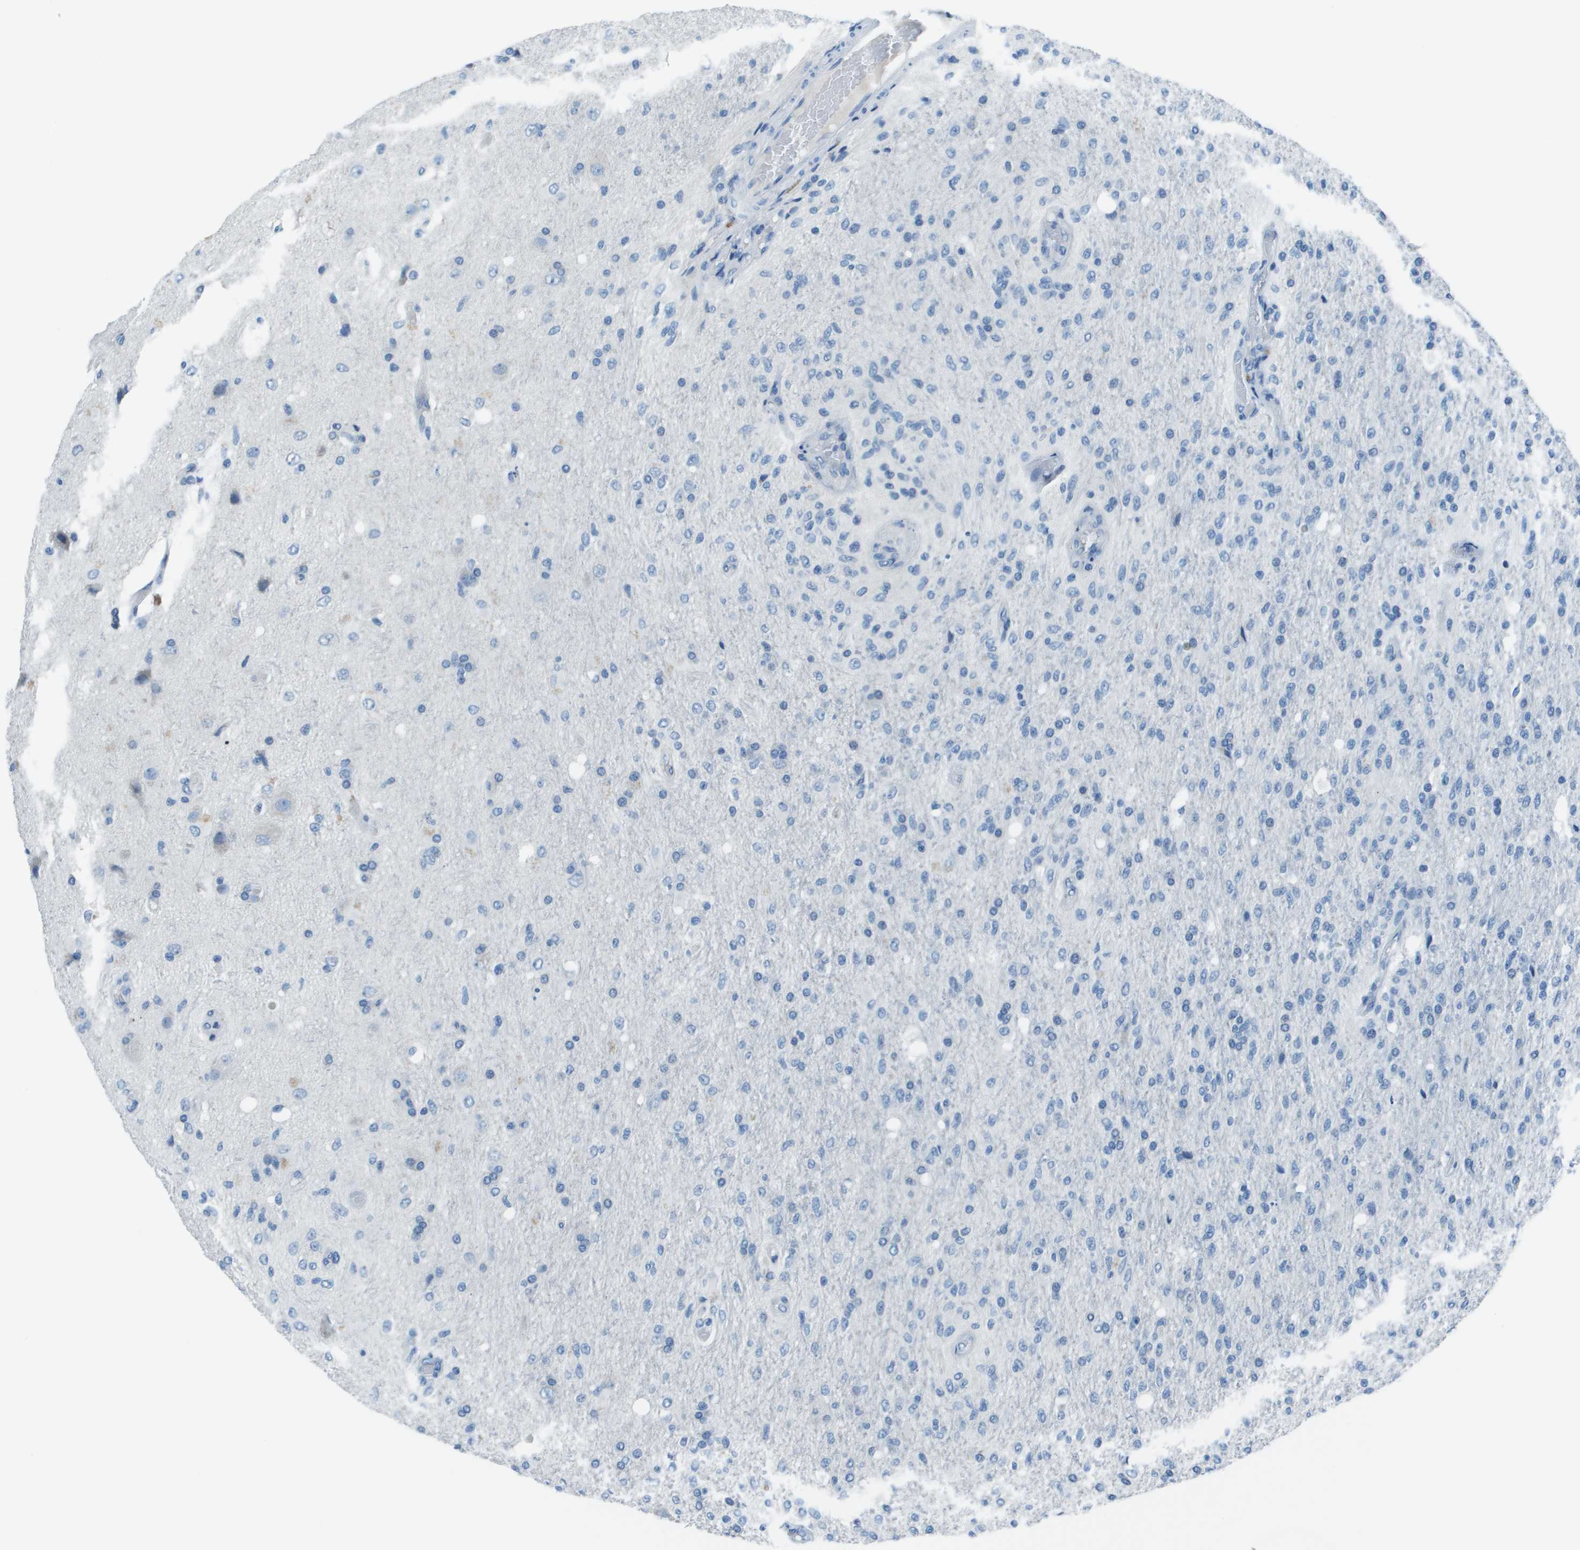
{"staining": {"intensity": "negative", "quantity": "none", "location": "none"}, "tissue": "glioma", "cell_type": "Tumor cells", "image_type": "cancer", "snomed": [{"axis": "morphology", "description": "Normal tissue, NOS"}, {"axis": "morphology", "description": "Glioma, malignant, High grade"}, {"axis": "topography", "description": "Cerebral cortex"}], "caption": "IHC of human high-grade glioma (malignant) displays no staining in tumor cells.", "gene": "STIP1", "patient": {"sex": "male", "age": 77}}